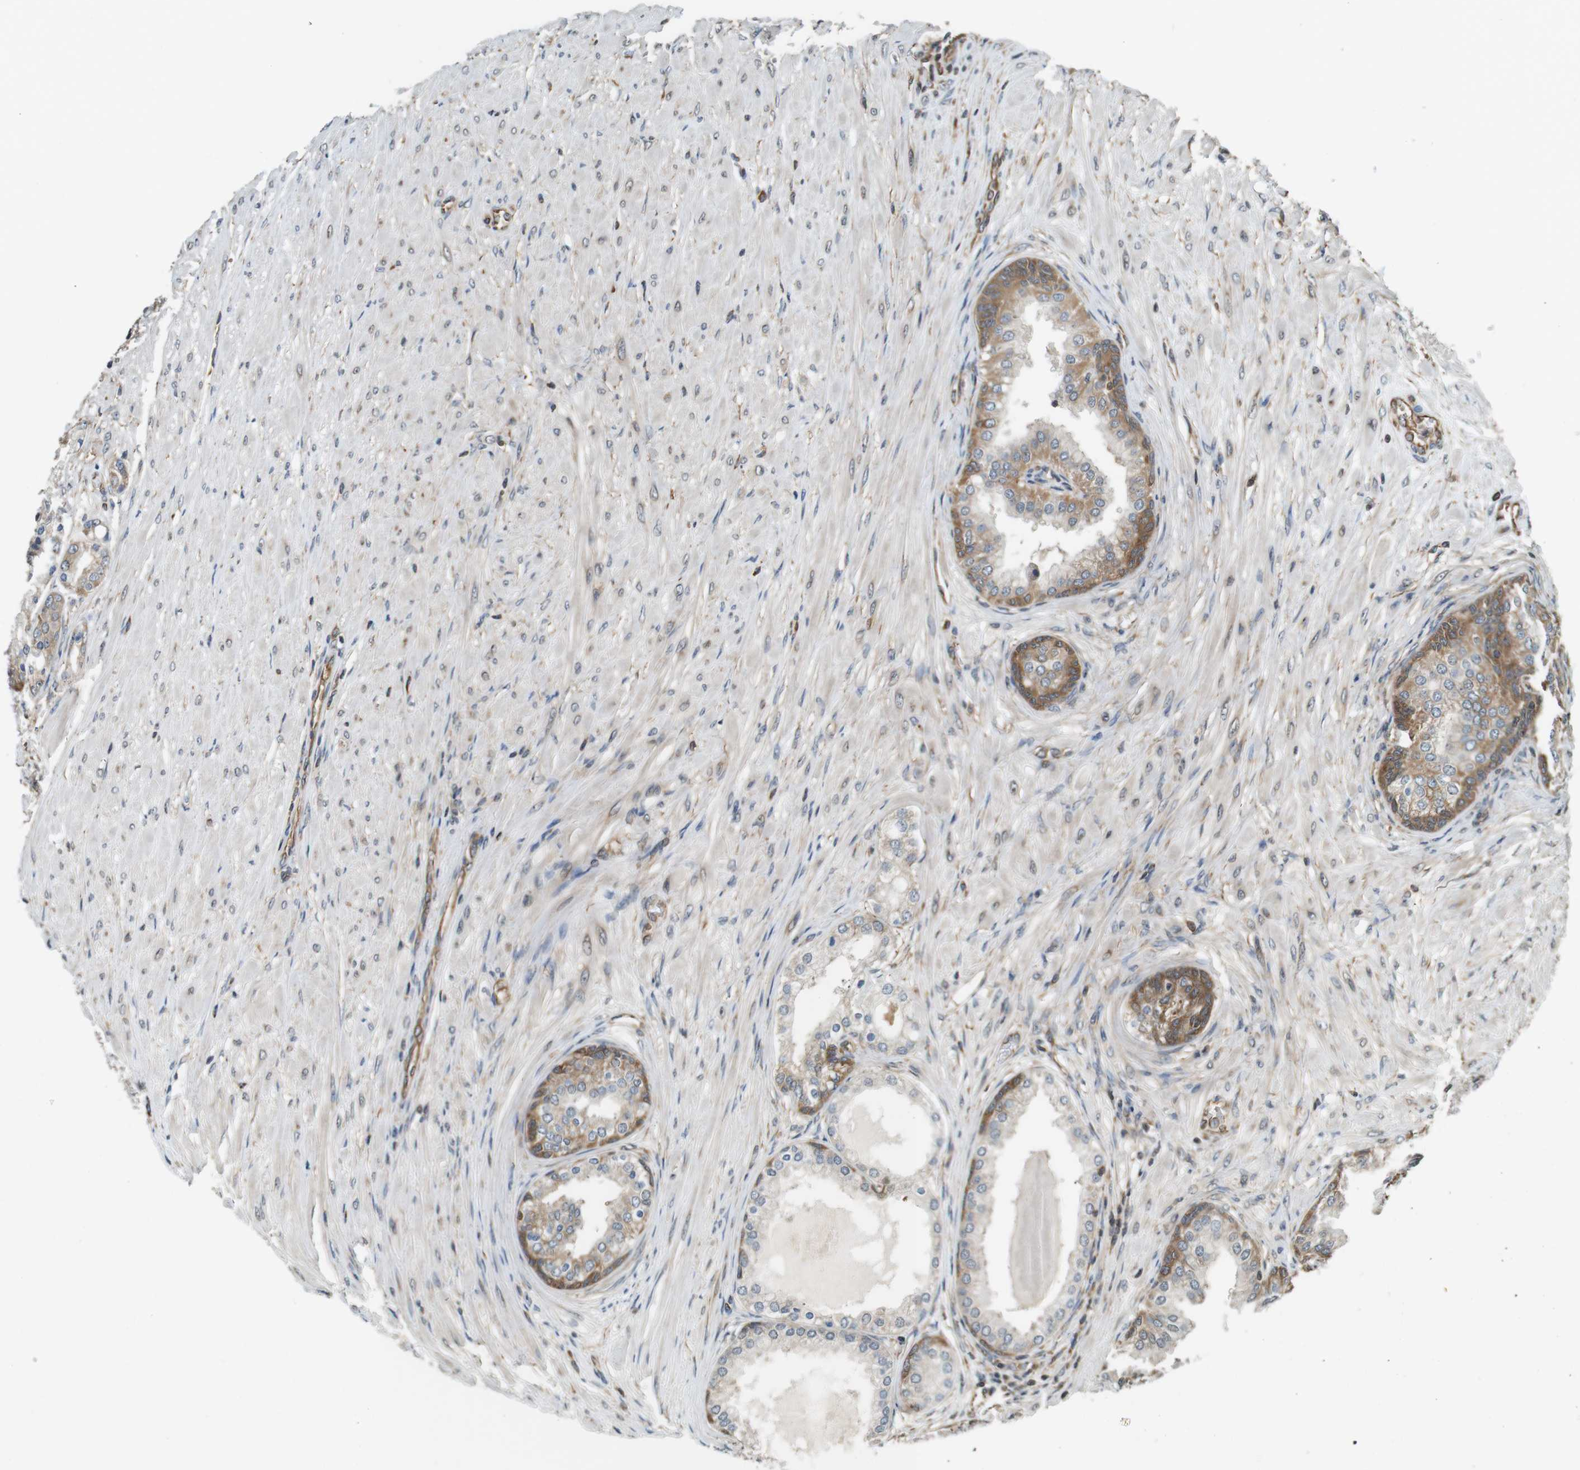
{"staining": {"intensity": "moderate", "quantity": "<25%", "location": "cytoplasmic/membranous"}, "tissue": "prostate cancer", "cell_type": "Tumor cells", "image_type": "cancer", "snomed": [{"axis": "morphology", "description": "Adenocarcinoma, High grade"}, {"axis": "topography", "description": "Prostate"}], "caption": "Prostate cancer (high-grade adenocarcinoma) tissue reveals moderate cytoplasmic/membranous staining in about <25% of tumor cells, visualized by immunohistochemistry.", "gene": "PA2G4", "patient": {"sex": "male", "age": 59}}